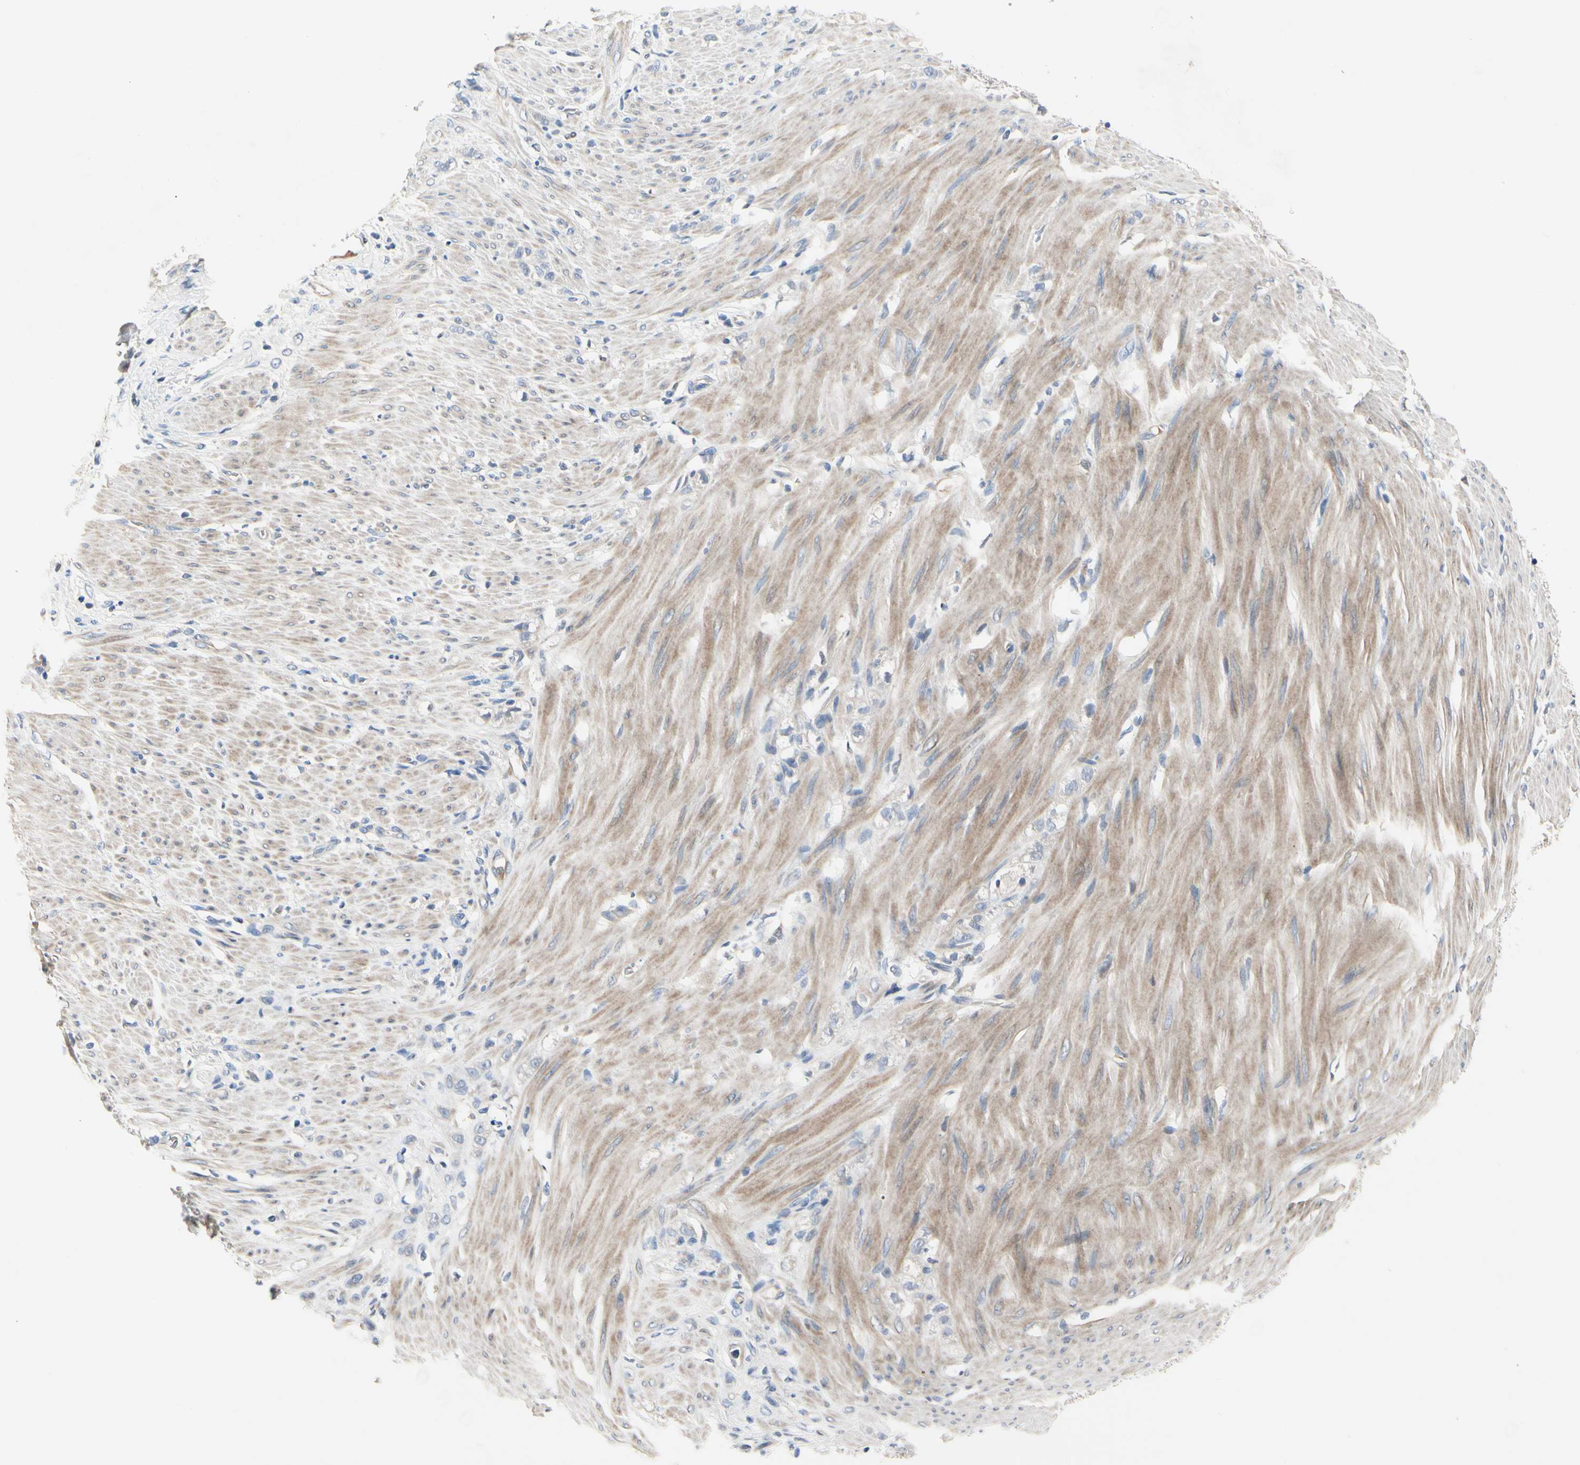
{"staining": {"intensity": "negative", "quantity": "none", "location": "none"}, "tissue": "stomach cancer", "cell_type": "Tumor cells", "image_type": "cancer", "snomed": [{"axis": "morphology", "description": "Adenocarcinoma, NOS"}, {"axis": "topography", "description": "Stomach"}], "caption": "Immunohistochemistry image of neoplastic tissue: human adenocarcinoma (stomach) stained with DAB (3,3'-diaminobenzidine) displays no significant protein staining in tumor cells.", "gene": "ECRG4", "patient": {"sex": "male", "age": 82}}